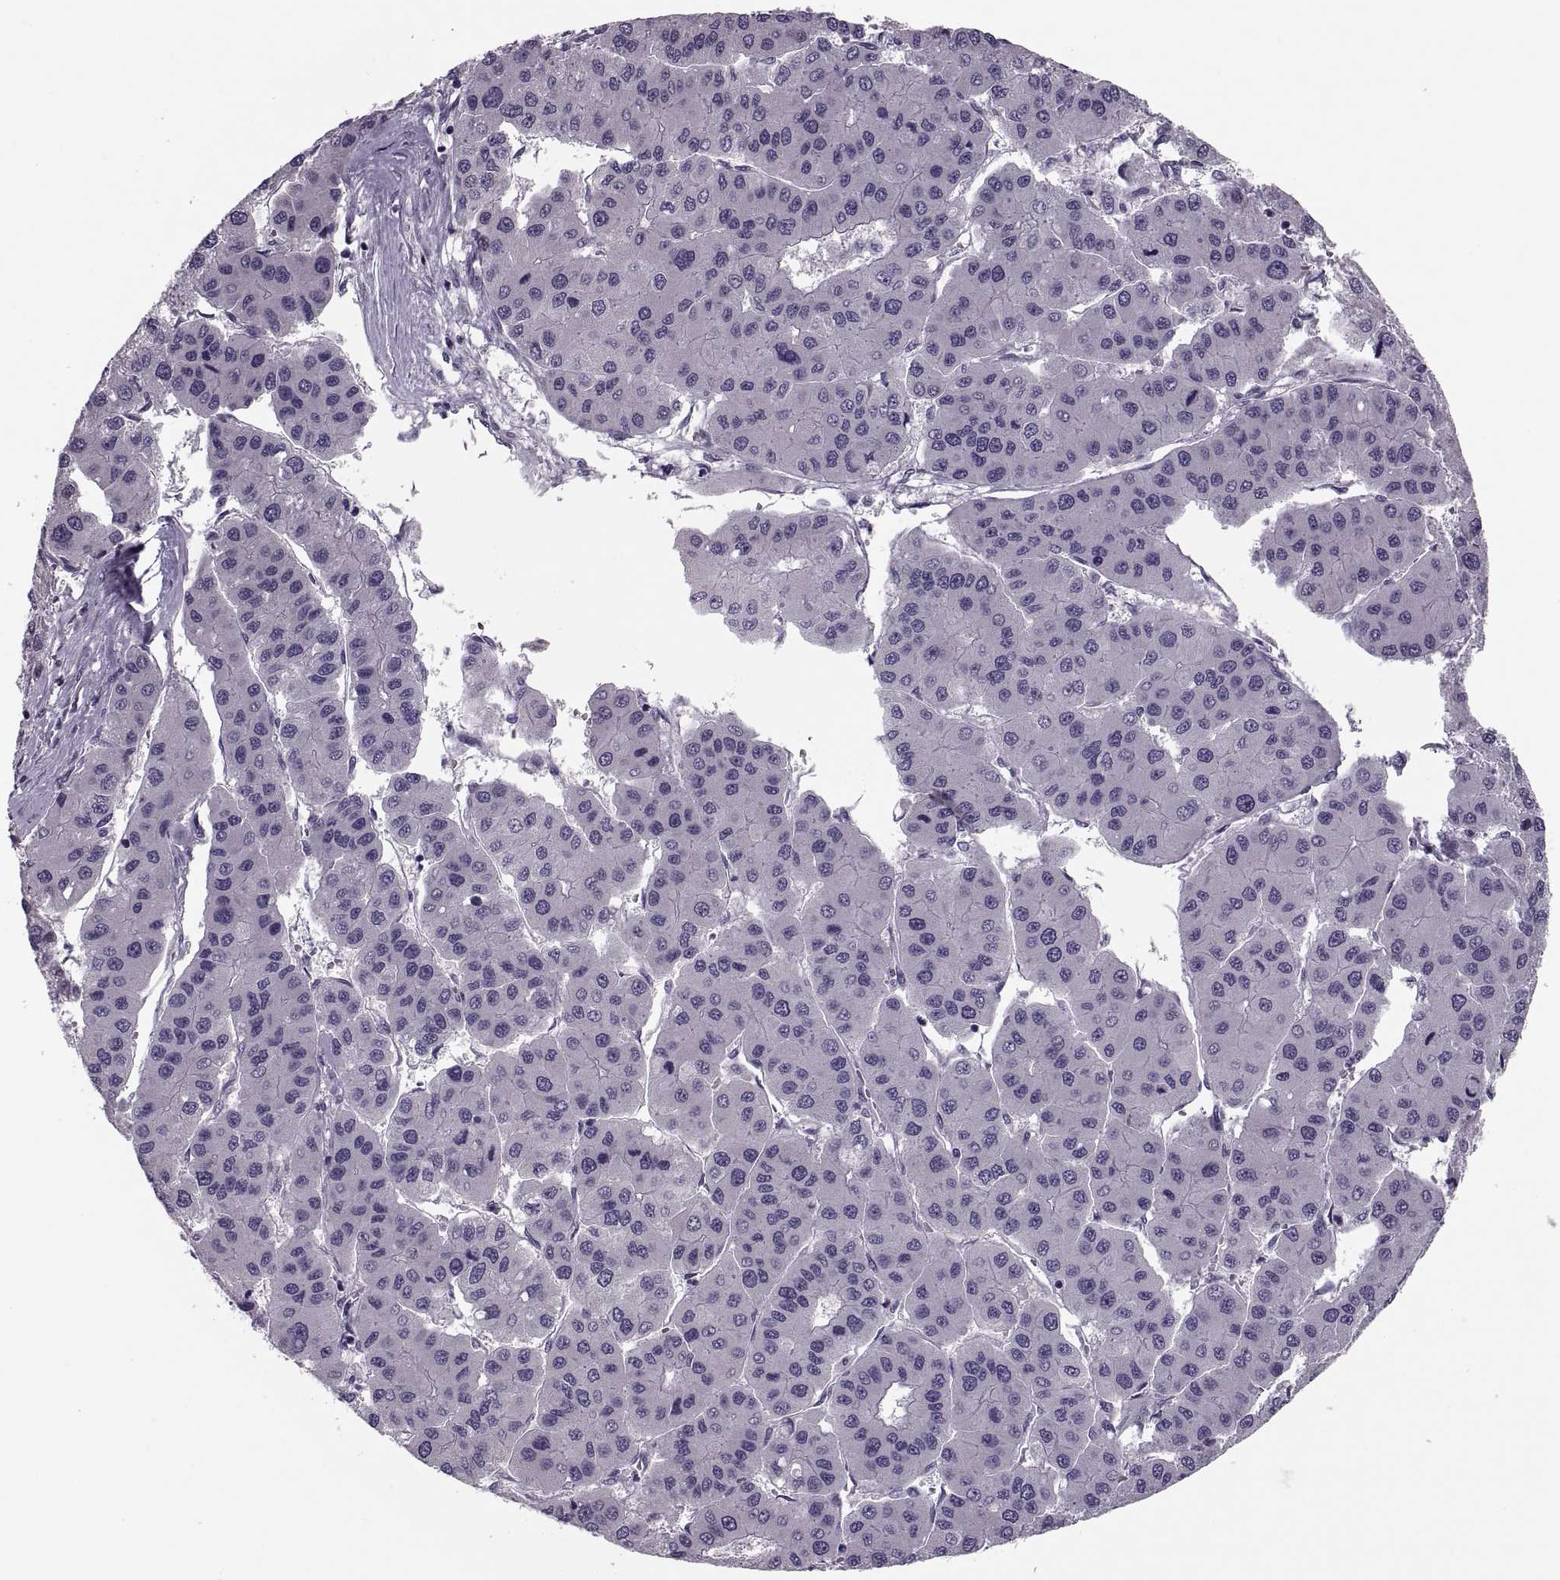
{"staining": {"intensity": "negative", "quantity": "none", "location": "none"}, "tissue": "liver cancer", "cell_type": "Tumor cells", "image_type": "cancer", "snomed": [{"axis": "morphology", "description": "Carcinoma, Hepatocellular, NOS"}, {"axis": "topography", "description": "Liver"}], "caption": "A histopathology image of human liver cancer is negative for staining in tumor cells.", "gene": "PRSS54", "patient": {"sex": "male", "age": 73}}